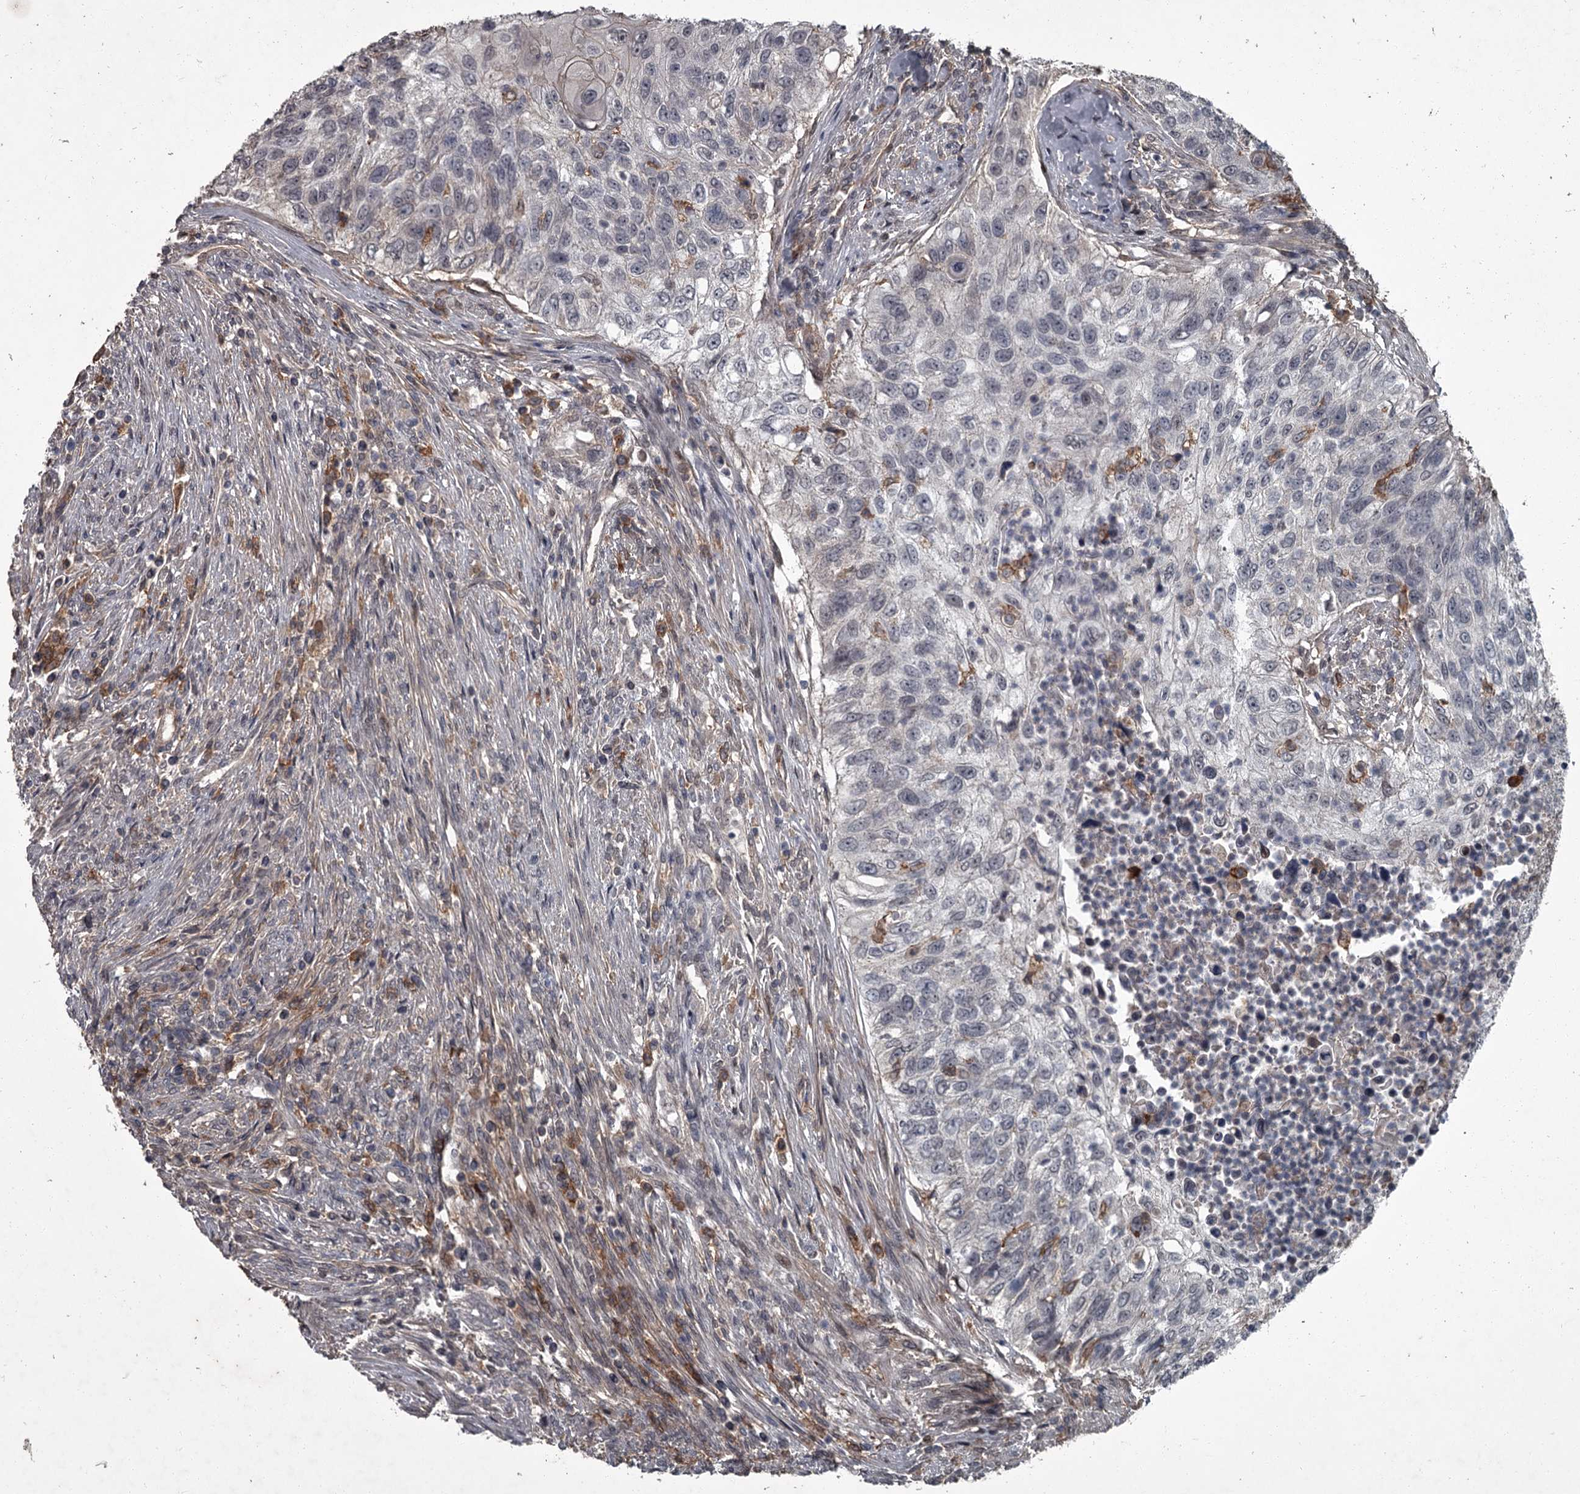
{"staining": {"intensity": "negative", "quantity": "none", "location": "none"}, "tissue": "urothelial cancer", "cell_type": "Tumor cells", "image_type": "cancer", "snomed": [{"axis": "morphology", "description": "Urothelial carcinoma, High grade"}, {"axis": "topography", "description": "Urinary bladder"}], "caption": "Tumor cells show no significant staining in urothelial cancer. (DAB immunohistochemistry (IHC) visualized using brightfield microscopy, high magnification).", "gene": "FLVCR2", "patient": {"sex": "female", "age": 60}}